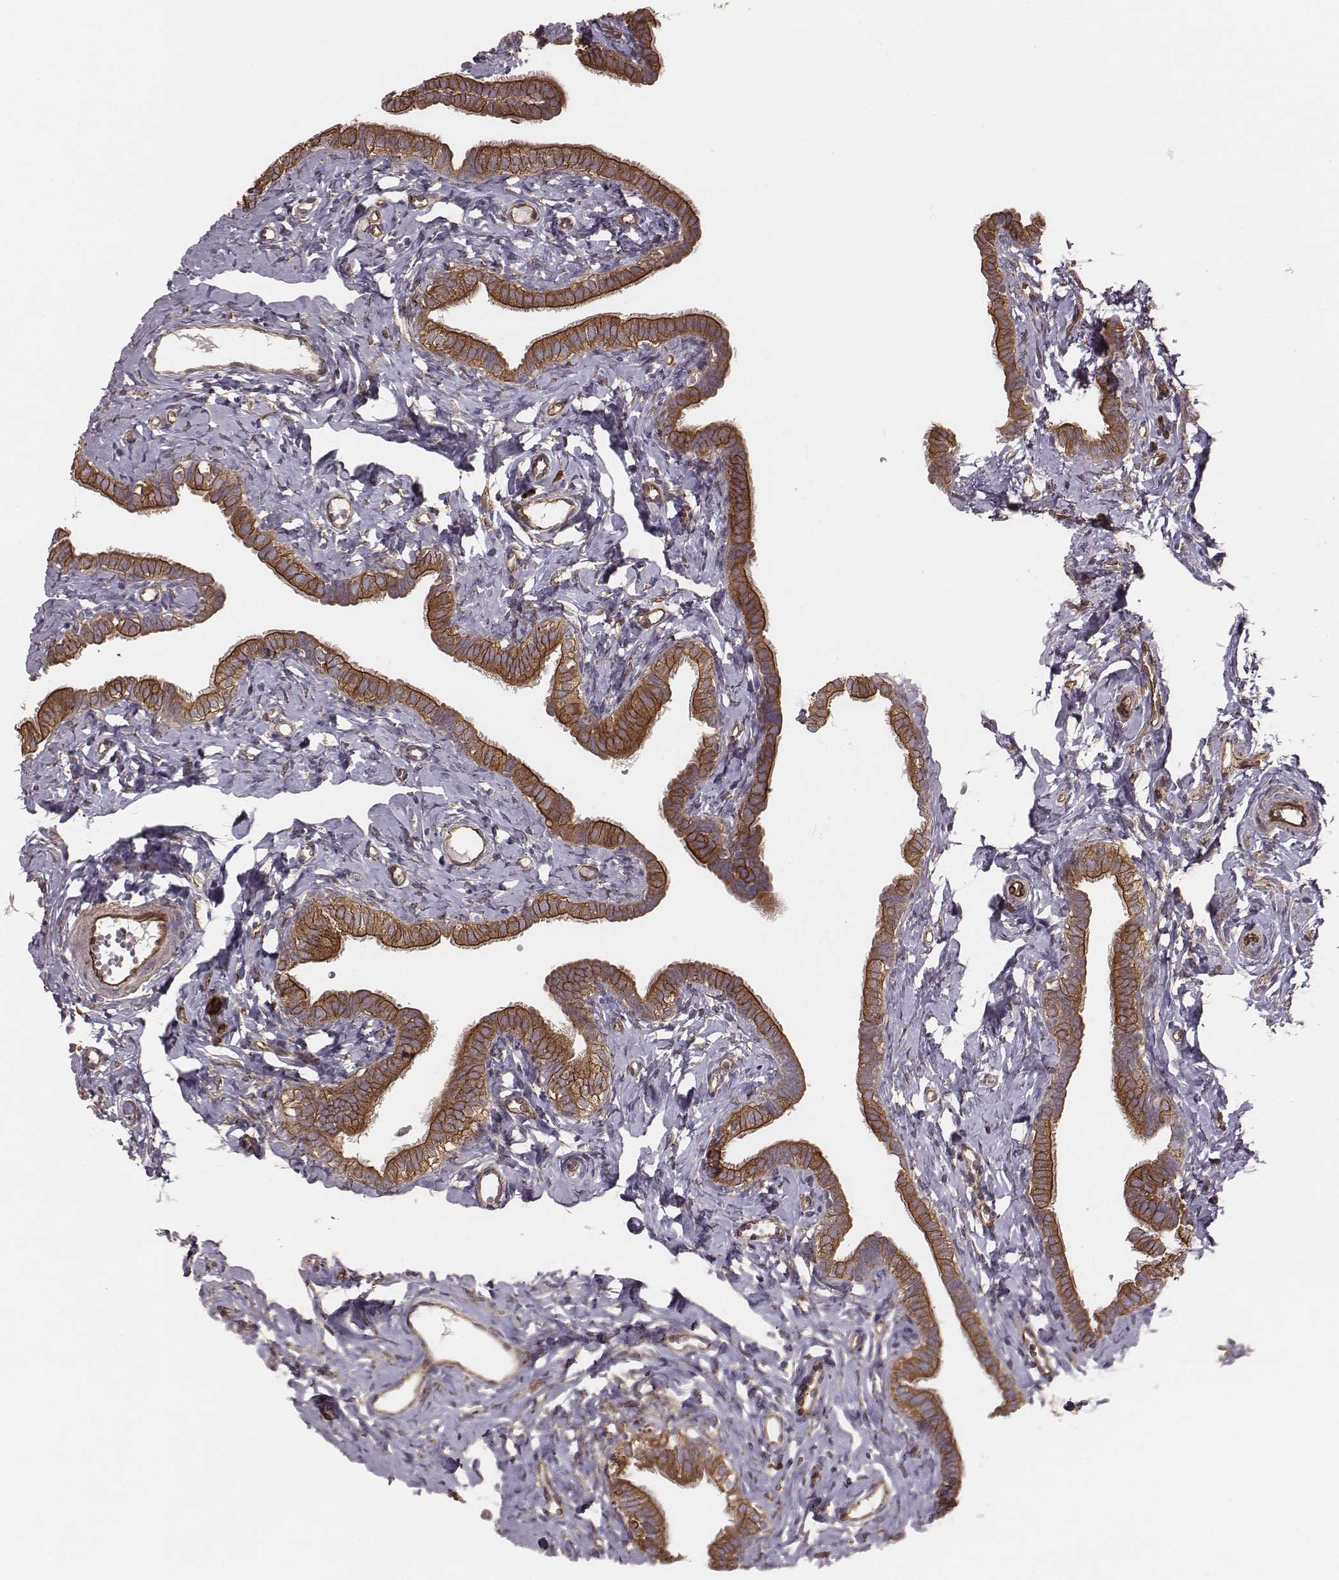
{"staining": {"intensity": "strong", "quantity": ">75%", "location": "cytoplasmic/membranous"}, "tissue": "fallopian tube", "cell_type": "Glandular cells", "image_type": "normal", "snomed": [{"axis": "morphology", "description": "Normal tissue, NOS"}, {"axis": "topography", "description": "Fallopian tube"}], "caption": "DAB (3,3'-diaminobenzidine) immunohistochemical staining of normal fallopian tube reveals strong cytoplasmic/membranous protein expression in about >75% of glandular cells.", "gene": "PALMD", "patient": {"sex": "female", "age": 41}}